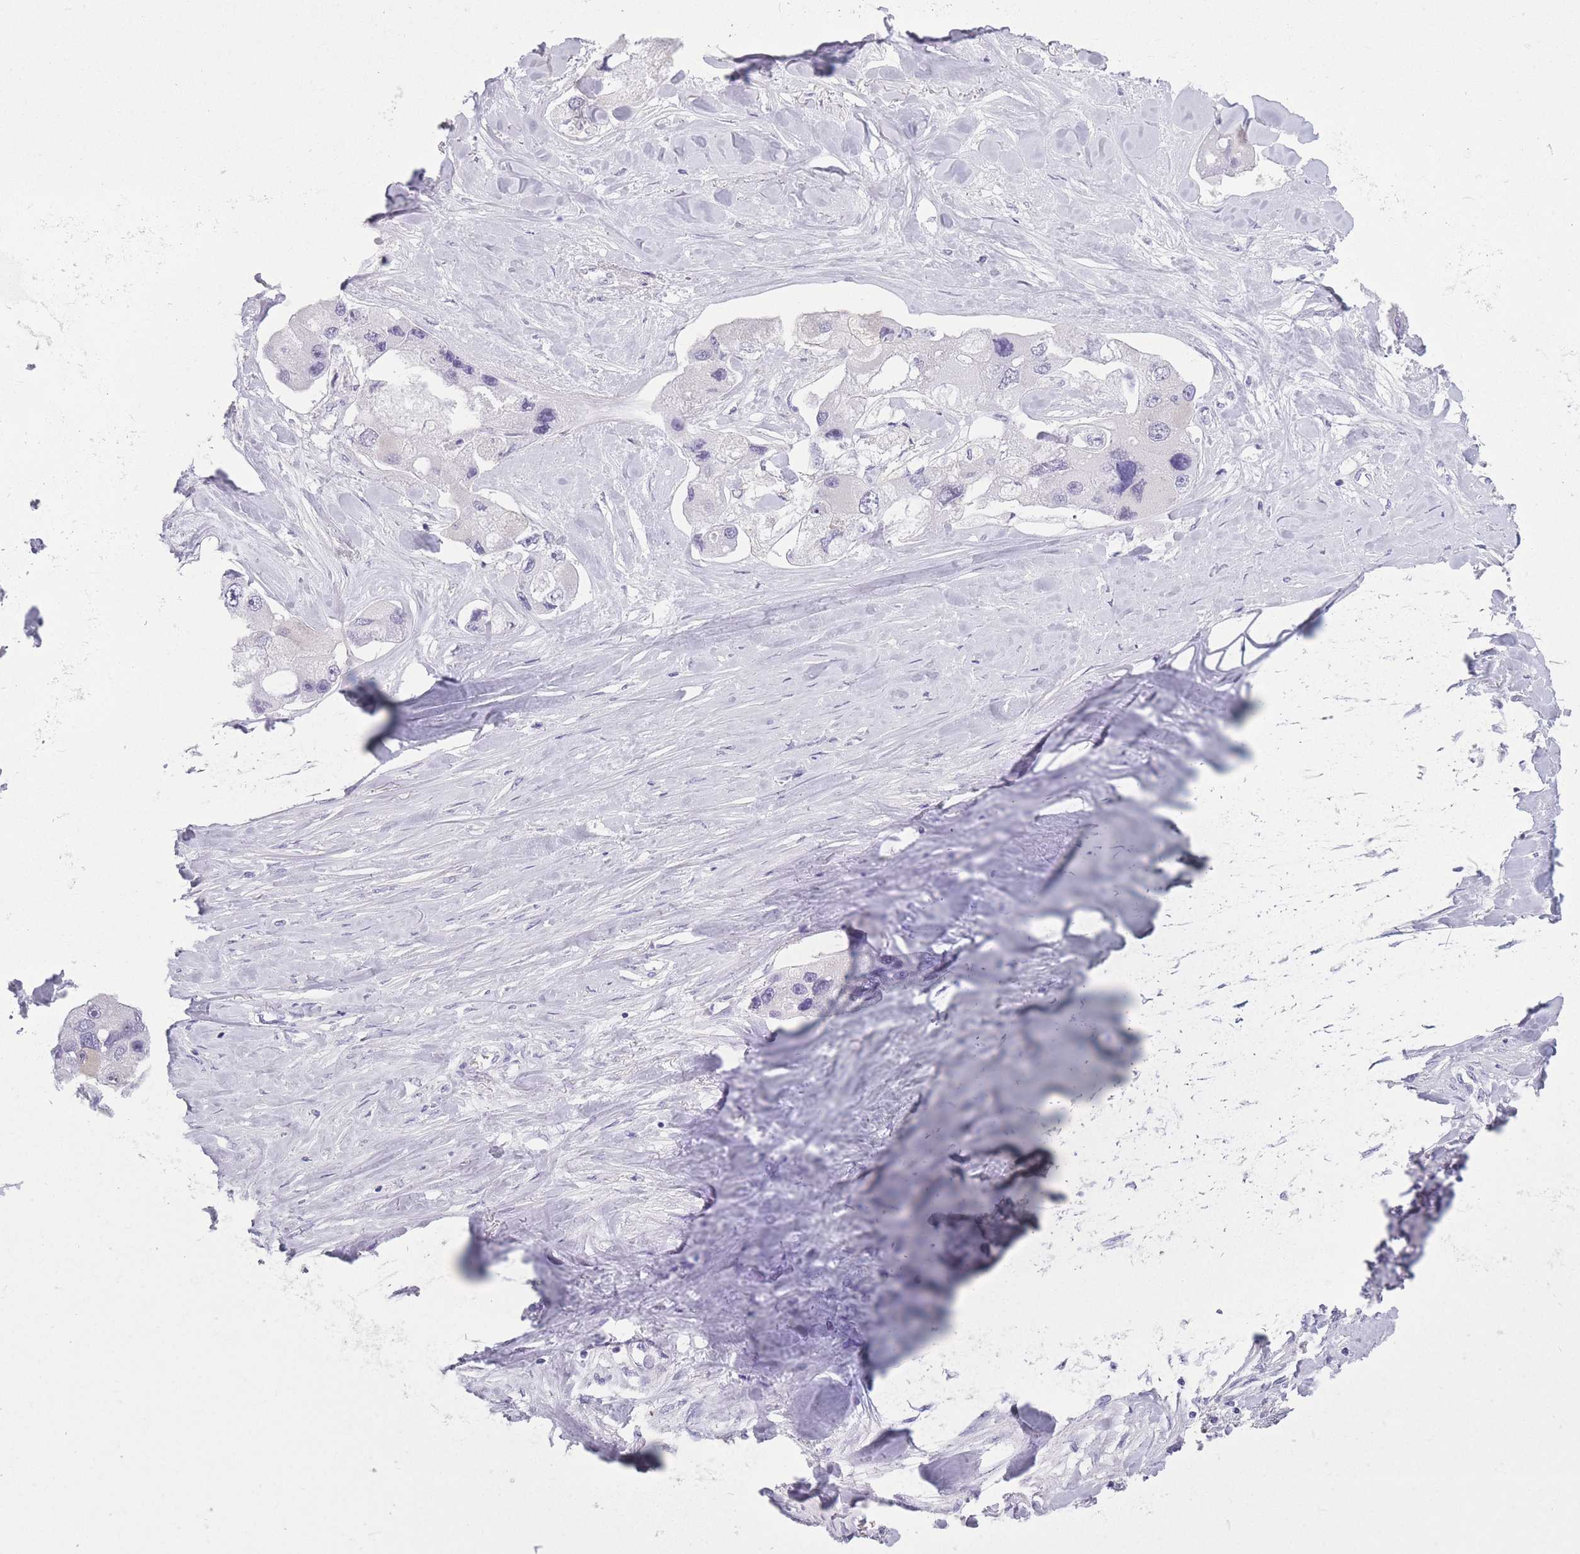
{"staining": {"intensity": "negative", "quantity": "none", "location": "none"}, "tissue": "lung cancer", "cell_type": "Tumor cells", "image_type": "cancer", "snomed": [{"axis": "morphology", "description": "Adenocarcinoma, NOS"}, {"axis": "topography", "description": "Lung"}], "caption": "This is an IHC image of lung cancer. There is no expression in tumor cells.", "gene": "OR7C1", "patient": {"sex": "female", "age": 54}}